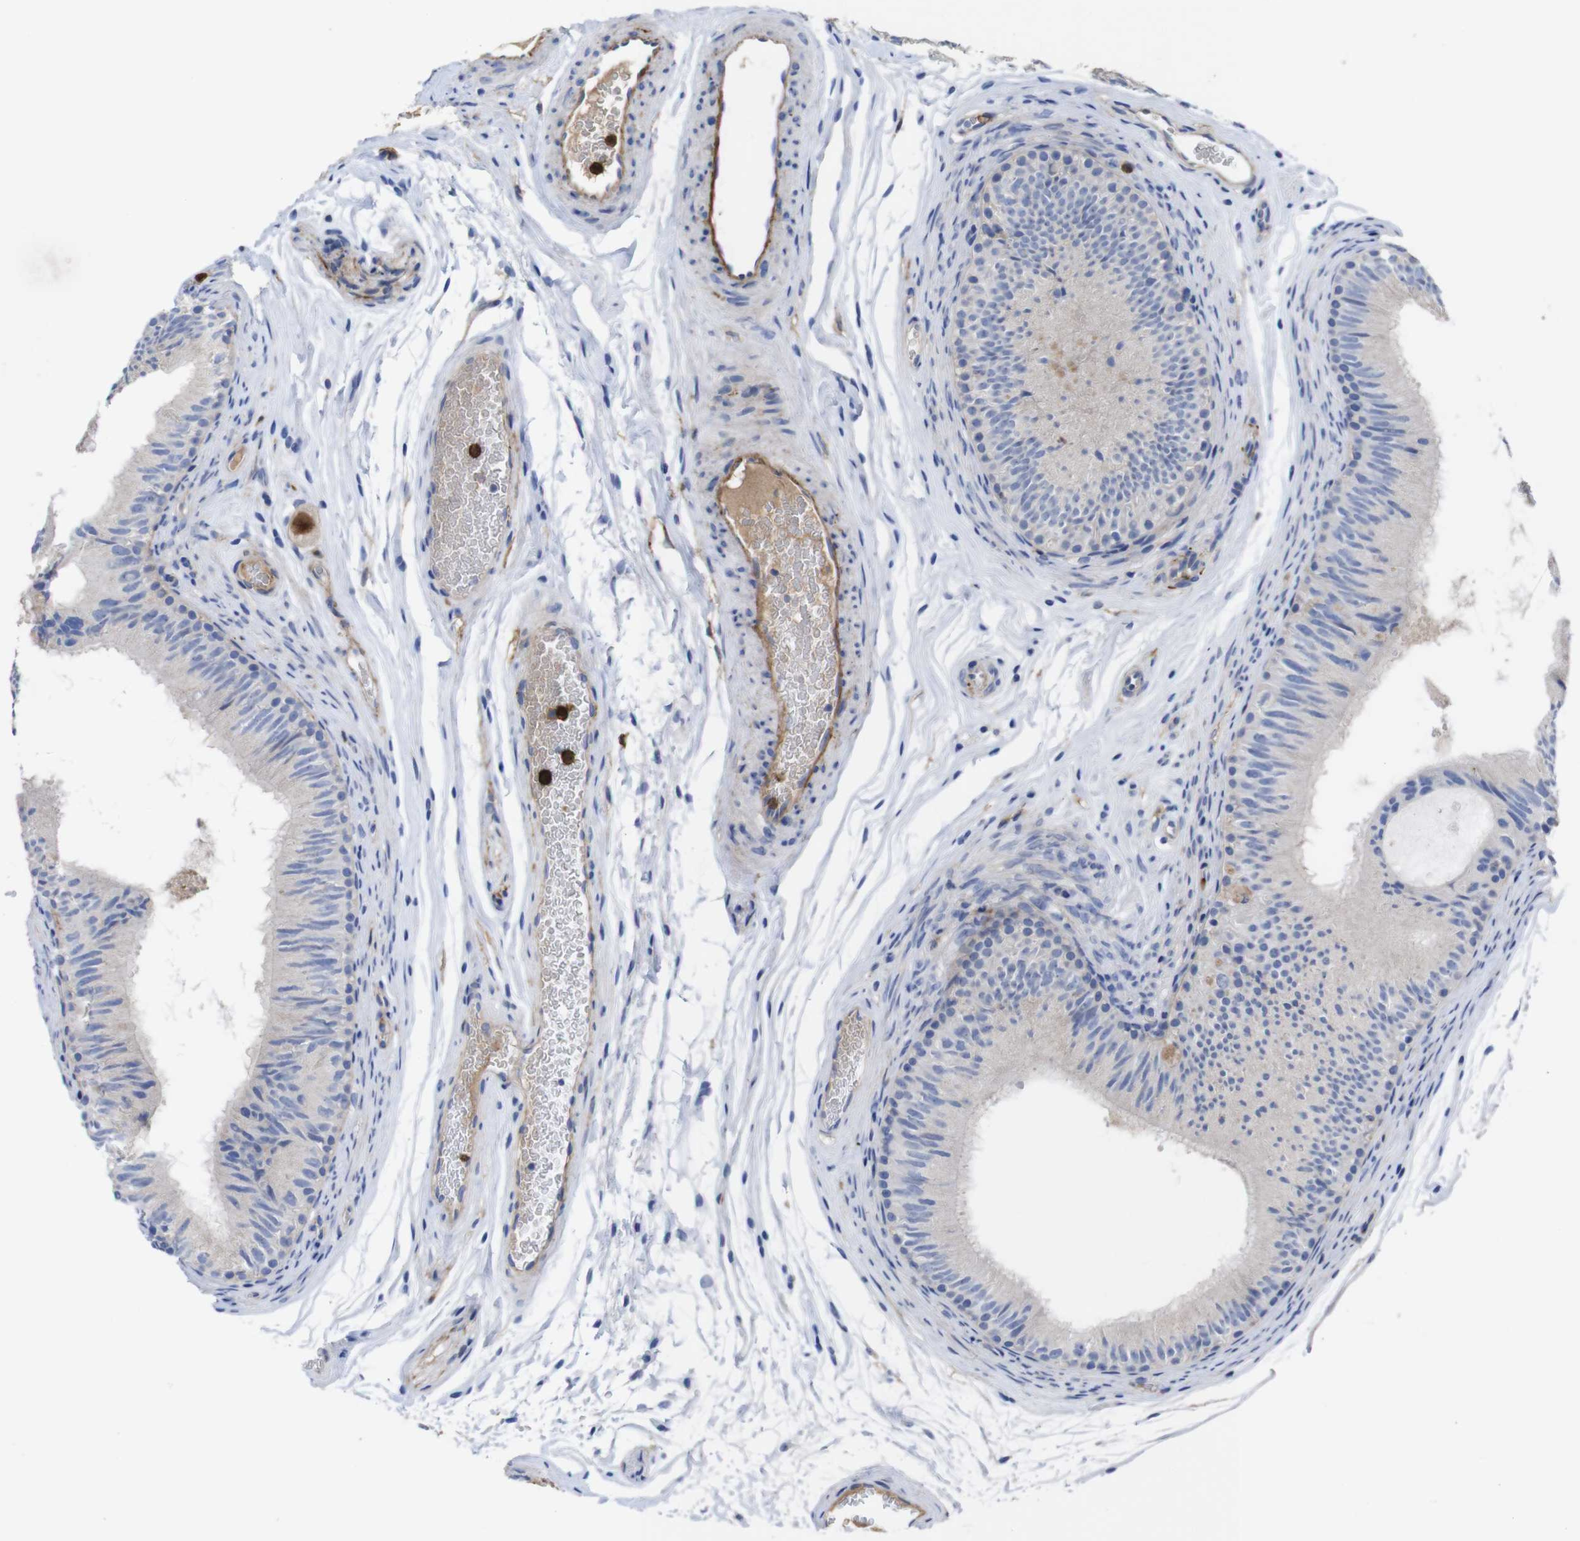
{"staining": {"intensity": "weak", "quantity": "<25%", "location": "cytoplasmic/membranous"}, "tissue": "epididymis", "cell_type": "Glandular cells", "image_type": "normal", "snomed": [{"axis": "morphology", "description": "Normal tissue, NOS"}, {"axis": "topography", "description": "Epididymis"}], "caption": "An image of epididymis stained for a protein exhibits no brown staining in glandular cells.", "gene": "C5AR1", "patient": {"sex": "male", "age": 36}}